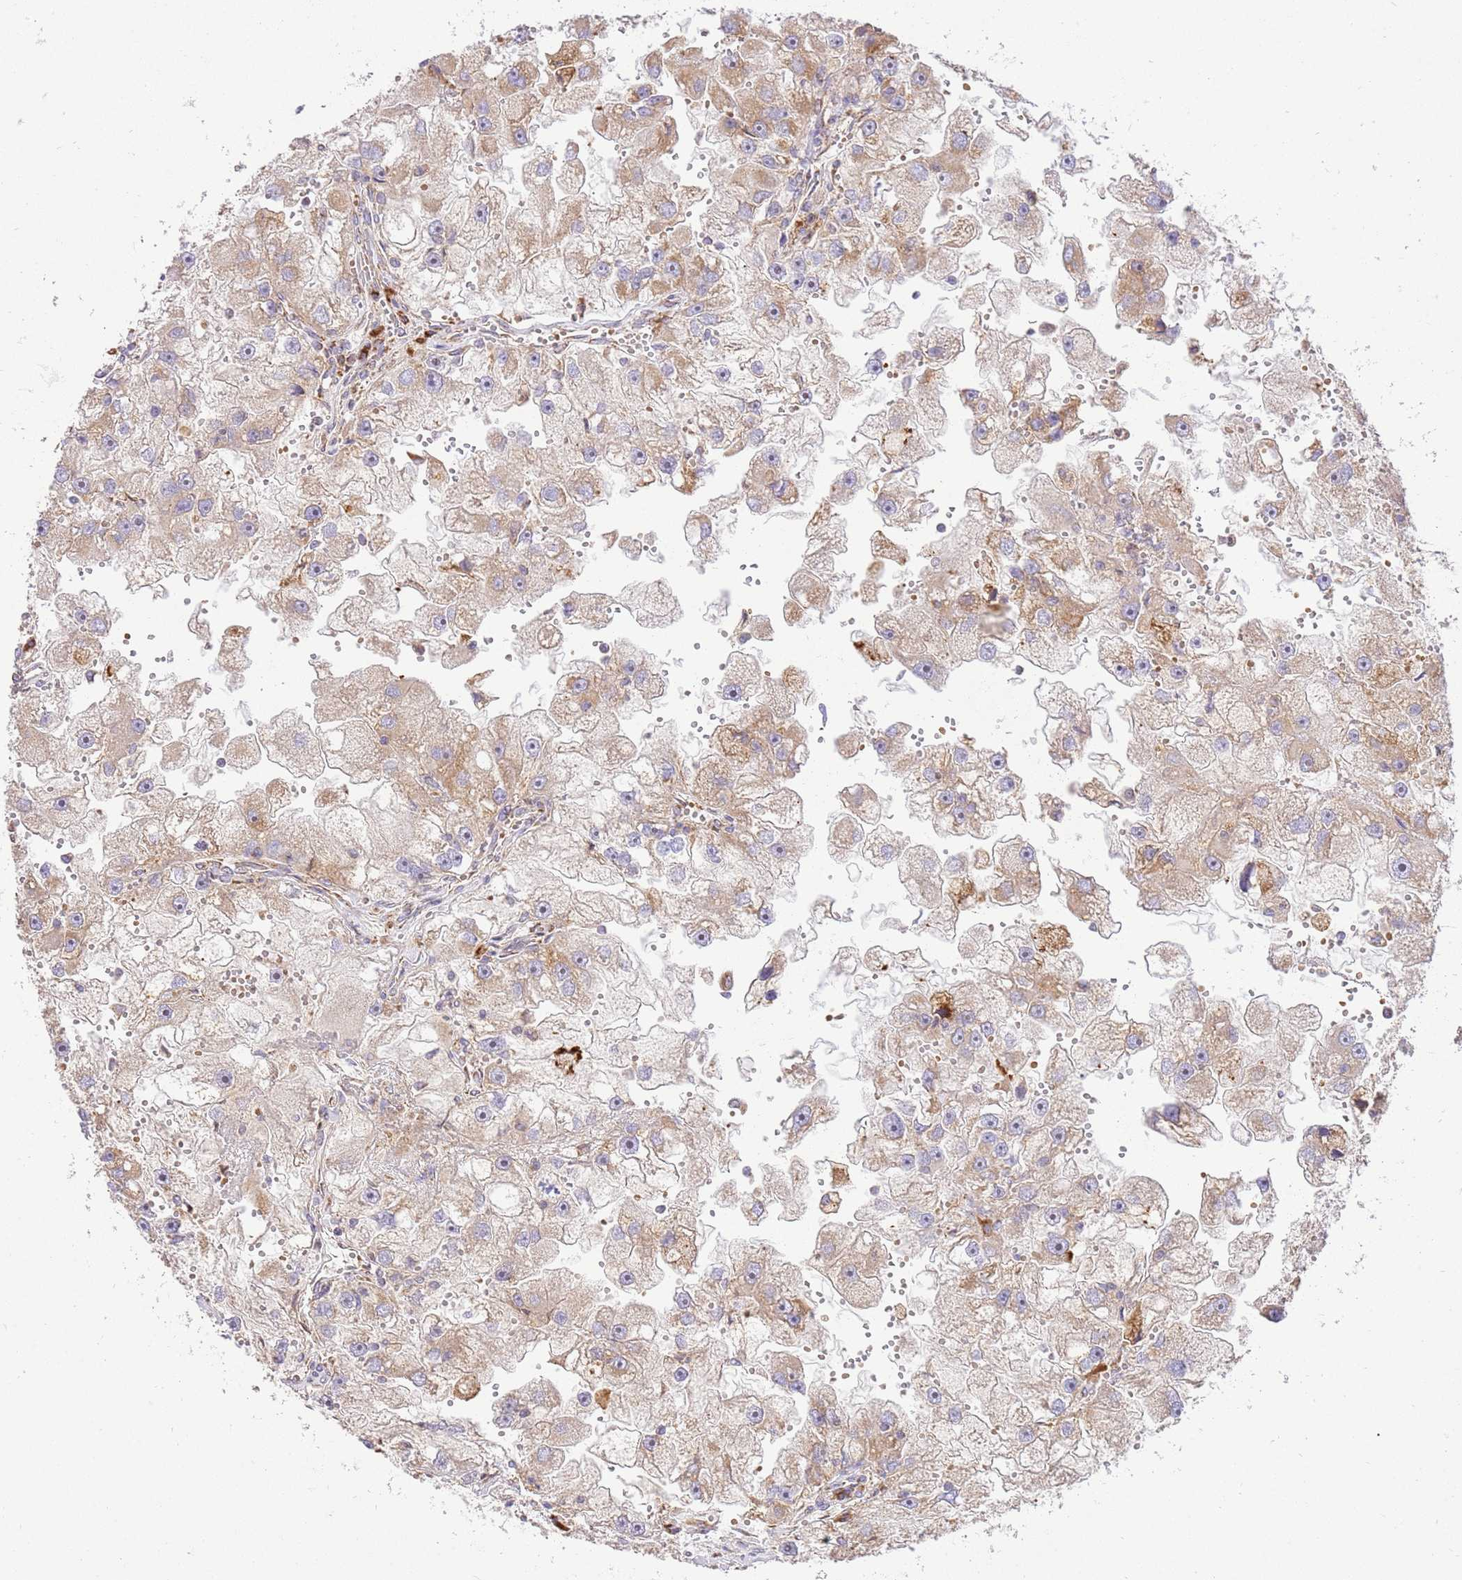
{"staining": {"intensity": "moderate", "quantity": "25%-75%", "location": "cytoplasmic/membranous"}, "tissue": "renal cancer", "cell_type": "Tumor cells", "image_type": "cancer", "snomed": [{"axis": "morphology", "description": "Adenocarcinoma, NOS"}, {"axis": "topography", "description": "Kidney"}], "caption": "Adenocarcinoma (renal) stained for a protein shows moderate cytoplasmic/membranous positivity in tumor cells.", "gene": "SPATA2L", "patient": {"sex": "male", "age": 63}}